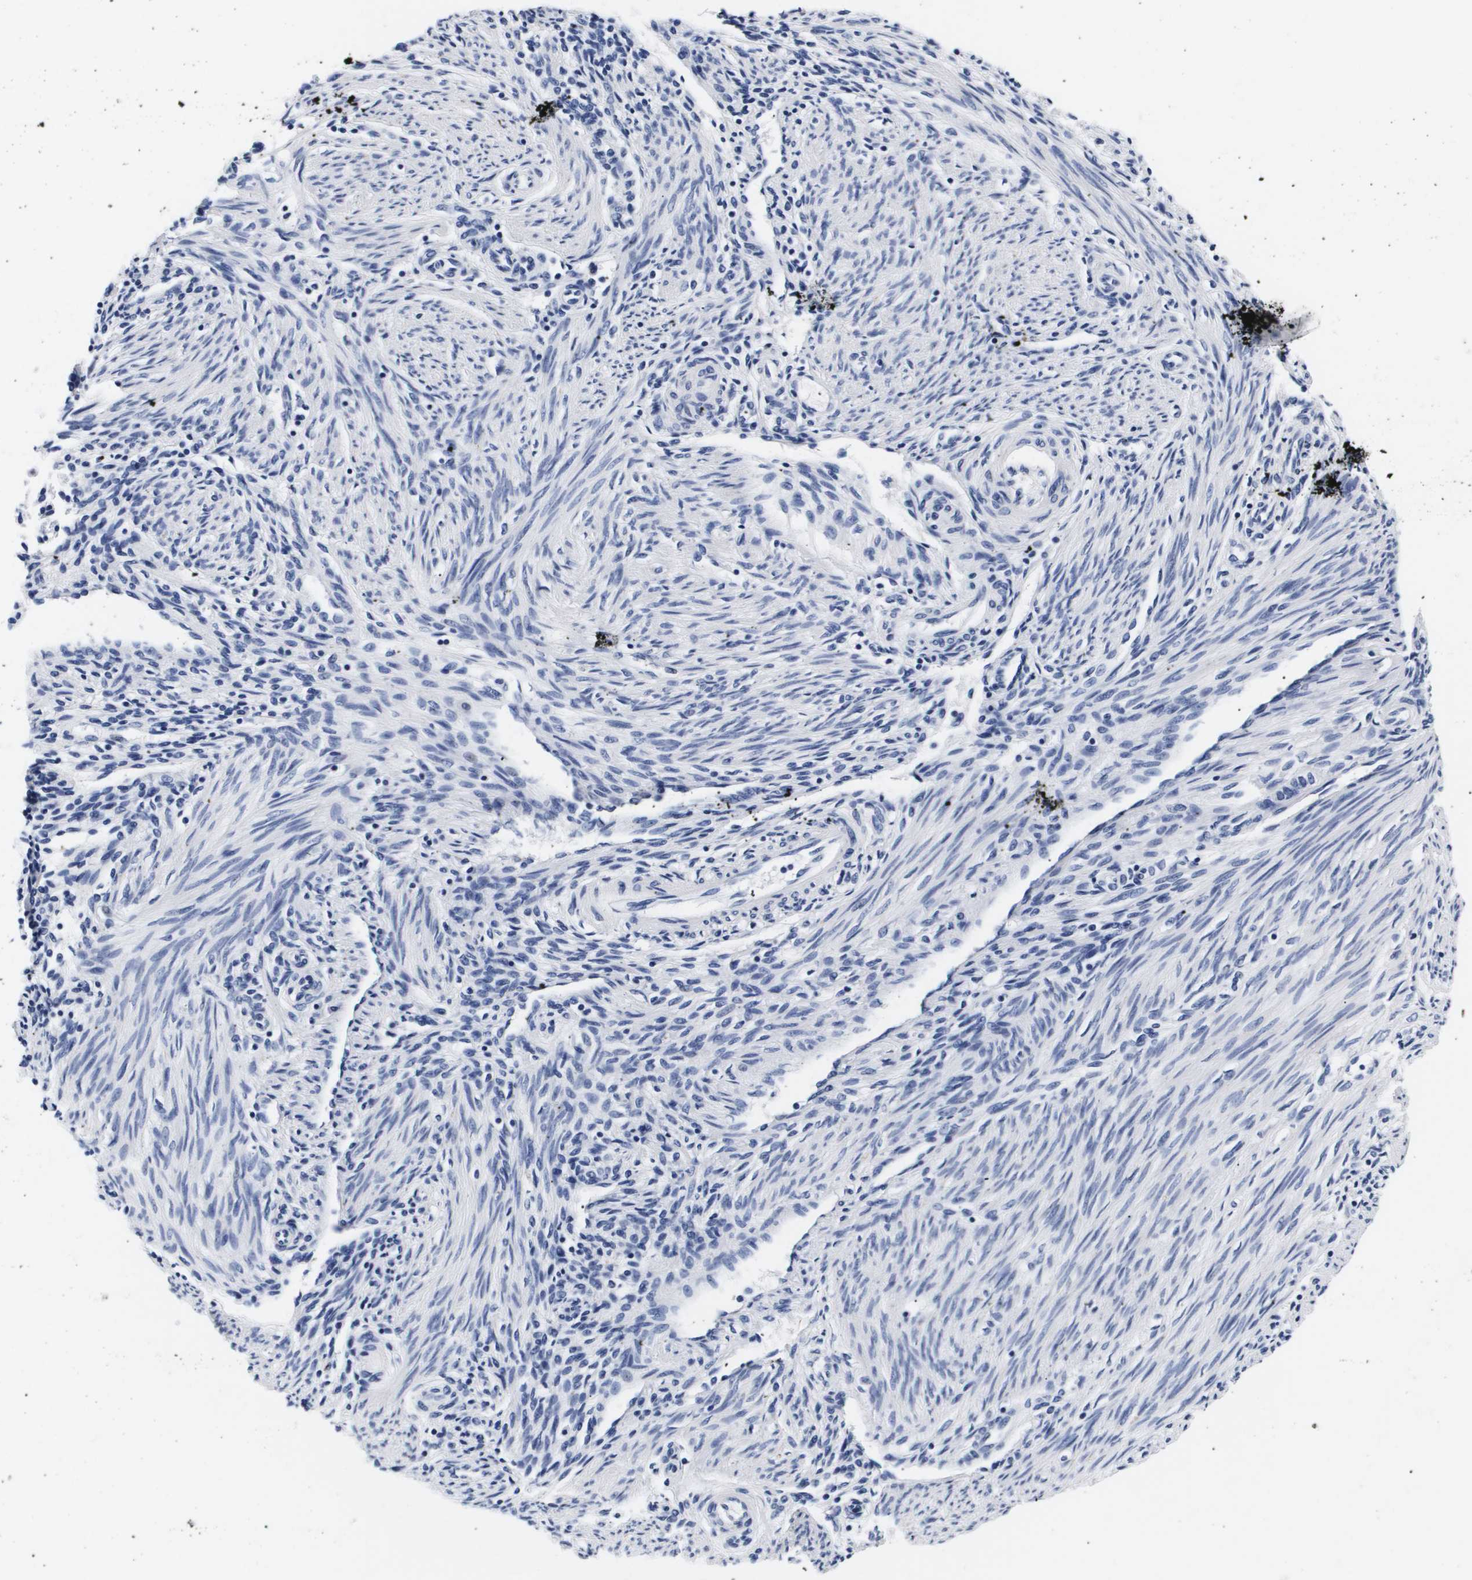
{"staining": {"intensity": "negative", "quantity": "none", "location": "none"}, "tissue": "endometrium", "cell_type": "Cells in endometrial stroma", "image_type": "normal", "snomed": [{"axis": "morphology", "description": "Normal tissue, NOS"}, {"axis": "topography", "description": "Endometrium"}], "caption": "The immunohistochemistry image has no significant staining in cells in endometrial stroma of endometrium.", "gene": "ATP6V0A4", "patient": {"sex": "female", "age": 42}}